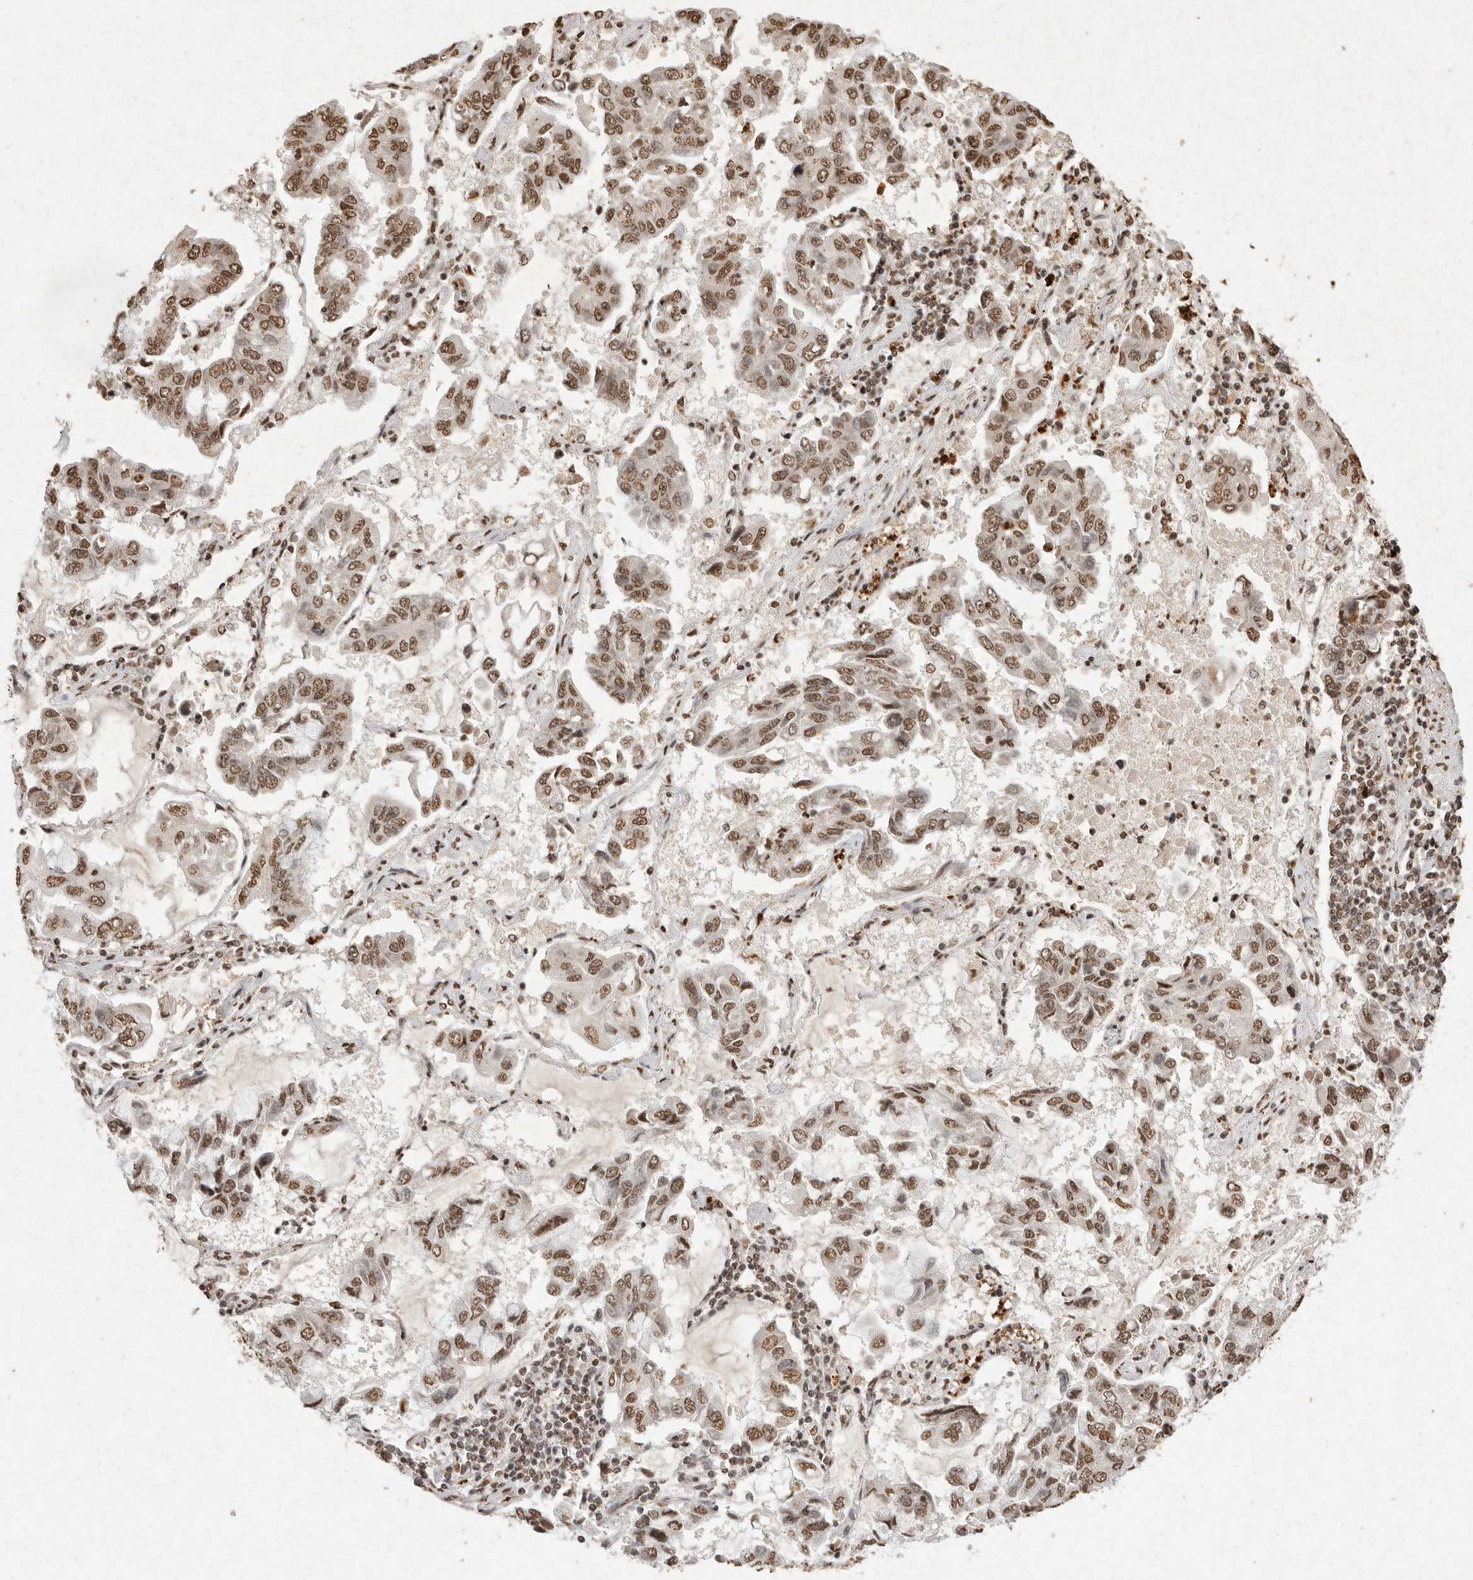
{"staining": {"intensity": "moderate", "quantity": ">75%", "location": "nuclear"}, "tissue": "lung cancer", "cell_type": "Tumor cells", "image_type": "cancer", "snomed": [{"axis": "morphology", "description": "Adenocarcinoma, NOS"}, {"axis": "topography", "description": "Lung"}], "caption": "Human lung adenocarcinoma stained with a brown dye displays moderate nuclear positive positivity in about >75% of tumor cells.", "gene": "NKX3-2", "patient": {"sex": "male", "age": 64}}